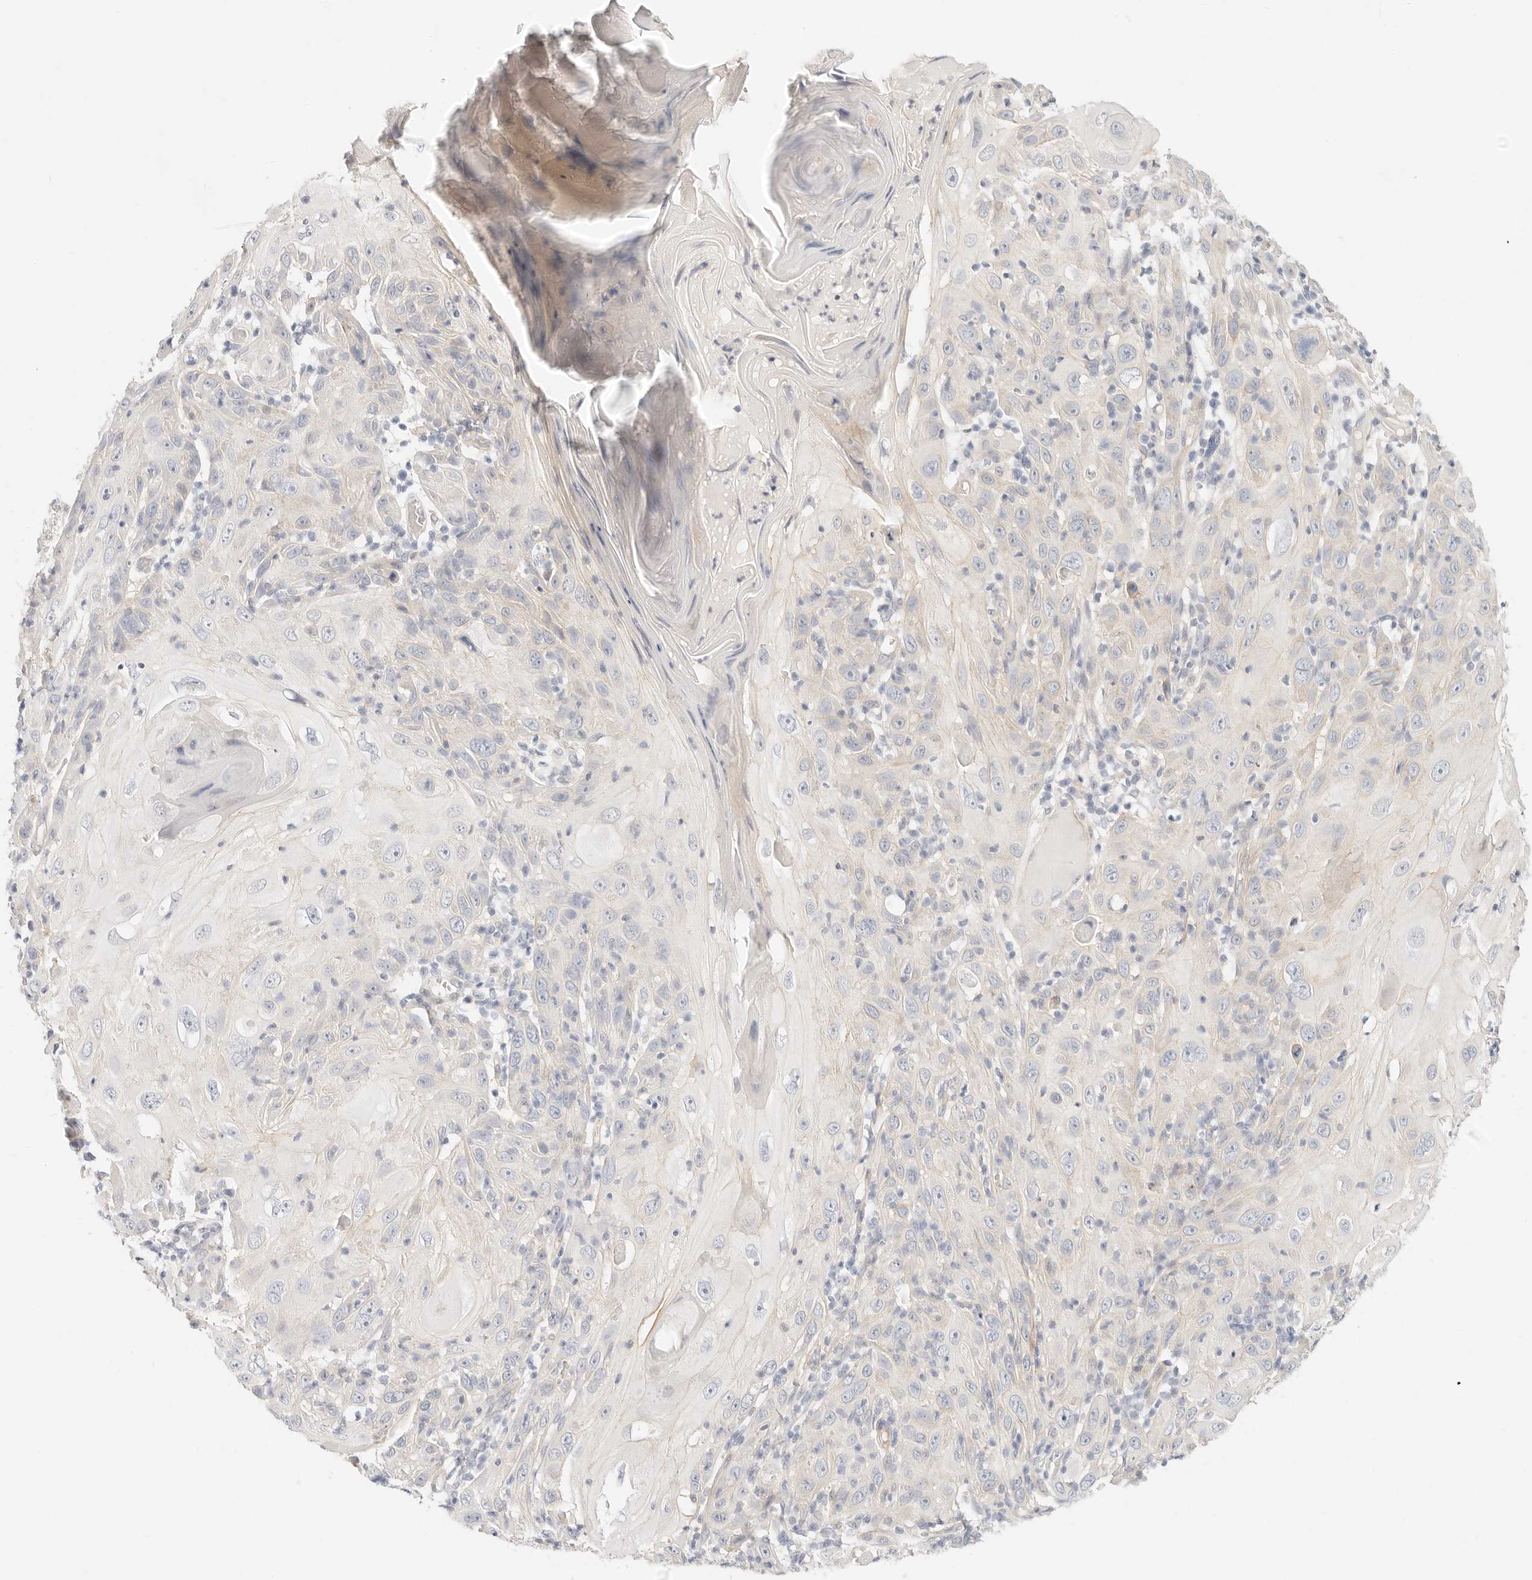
{"staining": {"intensity": "negative", "quantity": "none", "location": "none"}, "tissue": "skin cancer", "cell_type": "Tumor cells", "image_type": "cancer", "snomed": [{"axis": "morphology", "description": "Squamous cell carcinoma, NOS"}, {"axis": "topography", "description": "Skin"}], "caption": "High magnification brightfield microscopy of skin squamous cell carcinoma stained with DAB (3,3'-diaminobenzidine) (brown) and counterstained with hematoxylin (blue): tumor cells show no significant positivity.", "gene": "UBXN10", "patient": {"sex": "female", "age": 88}}